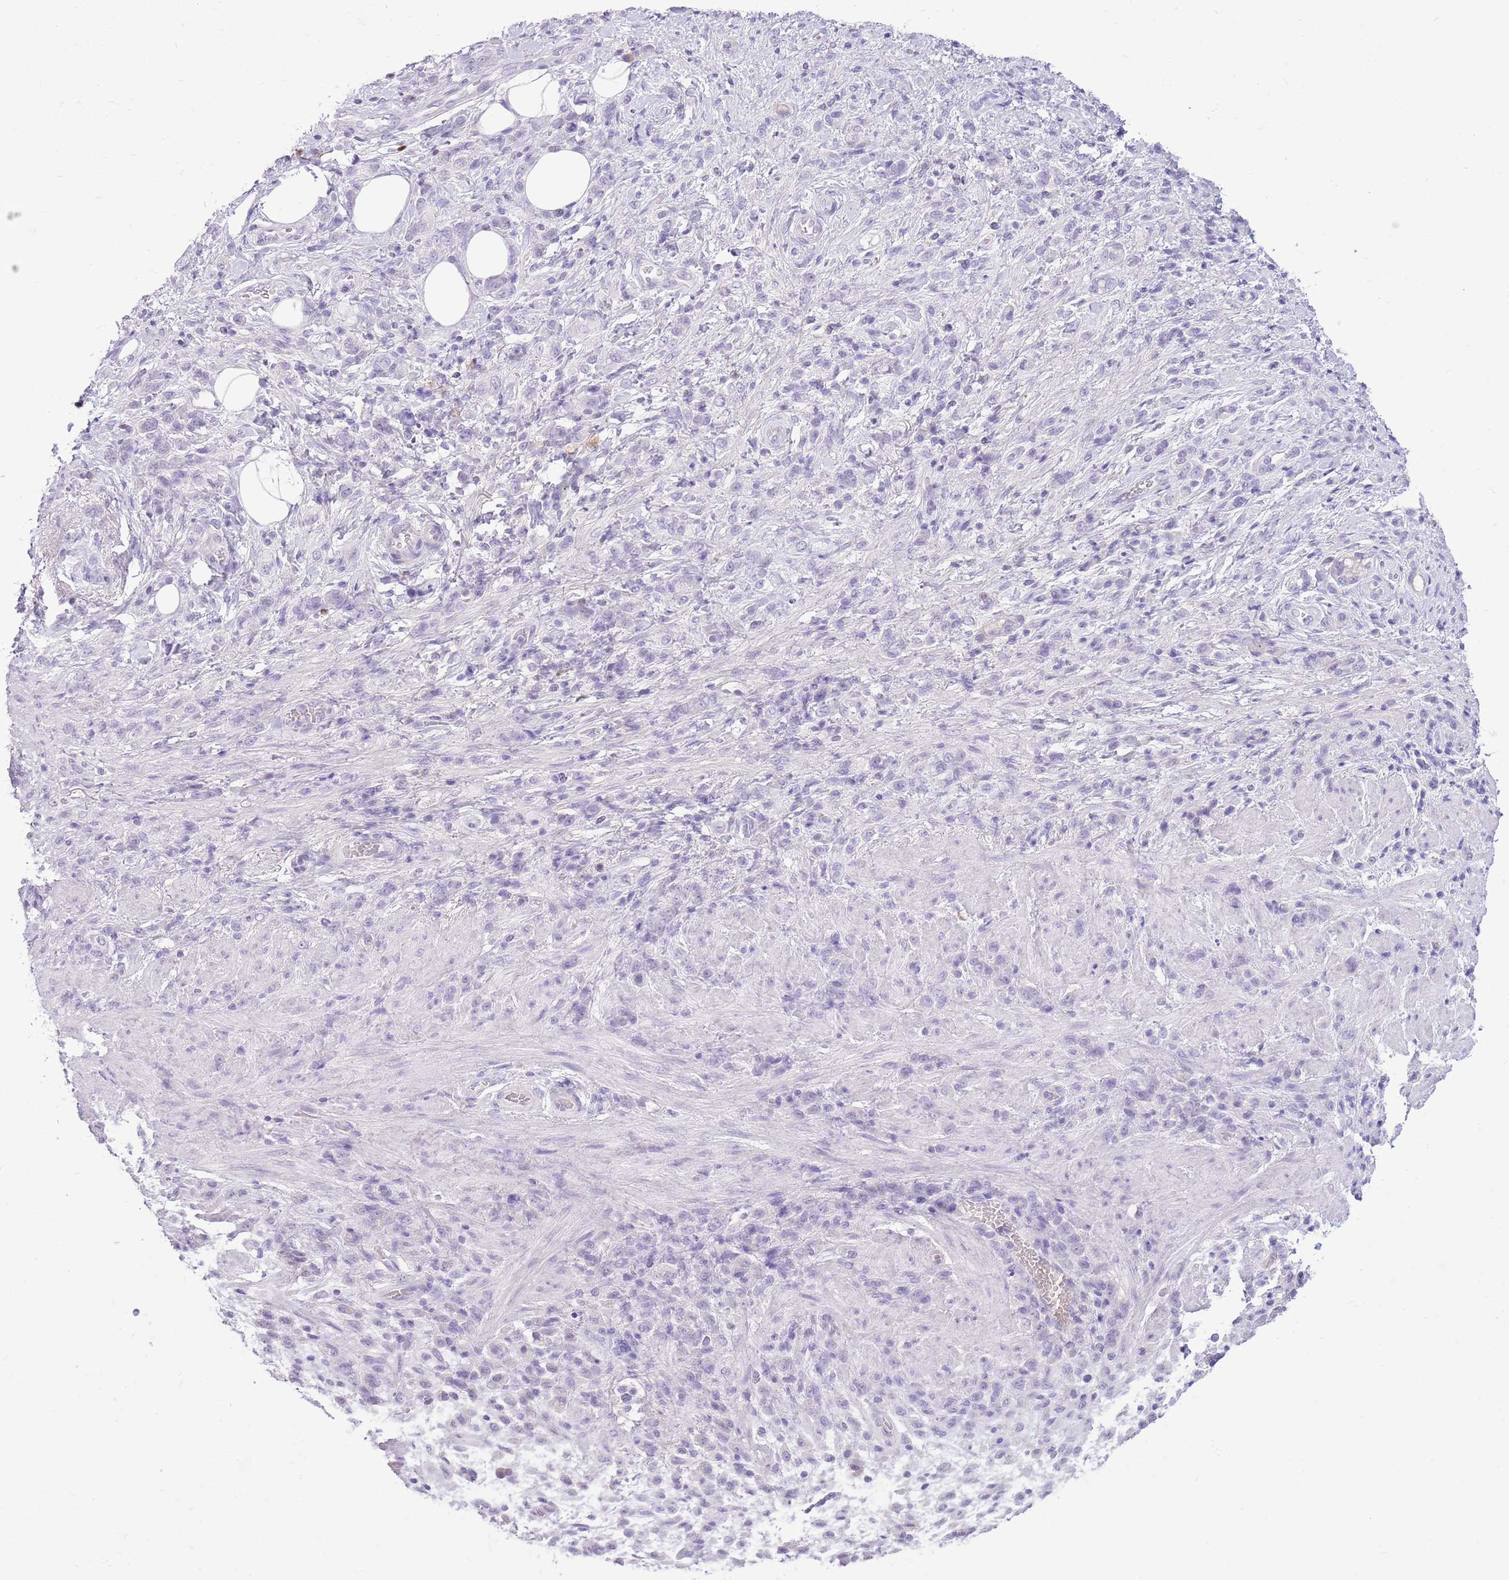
{"staining": {"intensity": "negative", "quantity": "none", "location": "none"}, "tissue": "stomach cancer", "cell_type": "Tumor cells", "image_type": "cancer", "snomed": [{"axis": "morphology", "description": "Adenocarcinoma, NOS"}, {"axis": "topography", "description": "Stomach"}], "caption": "Immunohistochemistry histopathology image of neoplastic tissue: stomach cancer stained with DAB (3,3'-diaminobenzidine) displays no significant protein staining in tumor cells.", "gene": "TOX2", "patient": {"sex": "male", "age": 77}}